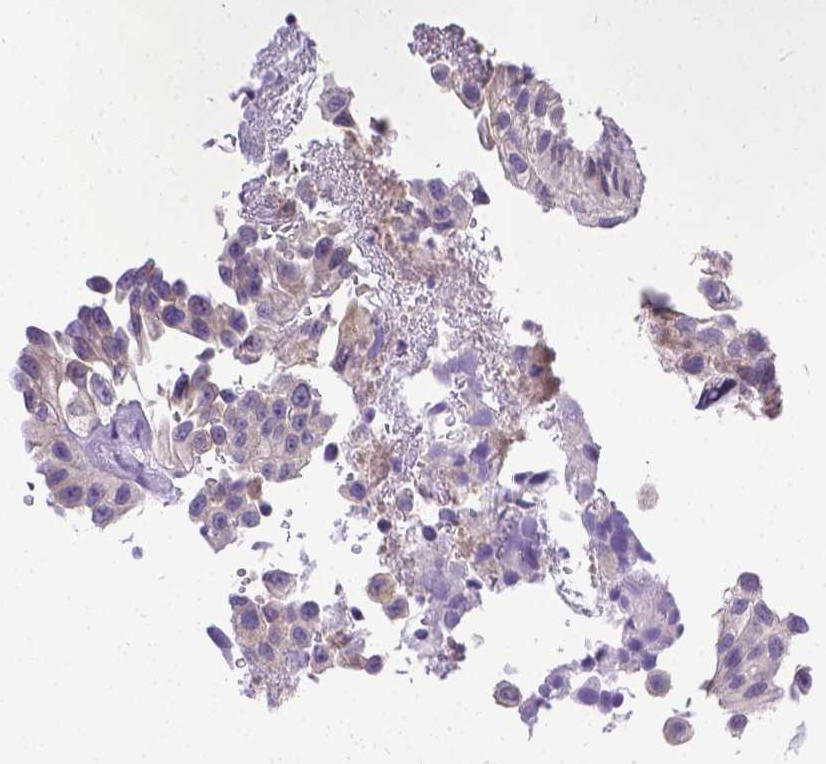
{"staining": {"intensity": "negative", "quantity": "none", "location": "none"}, "tissue": "urothelial cancer", "cell_type": "Tumor cells", "image_type": "cancer", "snomed": [{"axis": "morphology", "description": "Urothelial carcinoma, NOS"}, {"axis": "topography", "description": "Urinary bladder"}], "caption": "A histopathology image of human transitional cell carcinoma is negative for staining in tumor cells.", "gene": "DLEC1", "patient": {"sex": "male", "age": 87}}